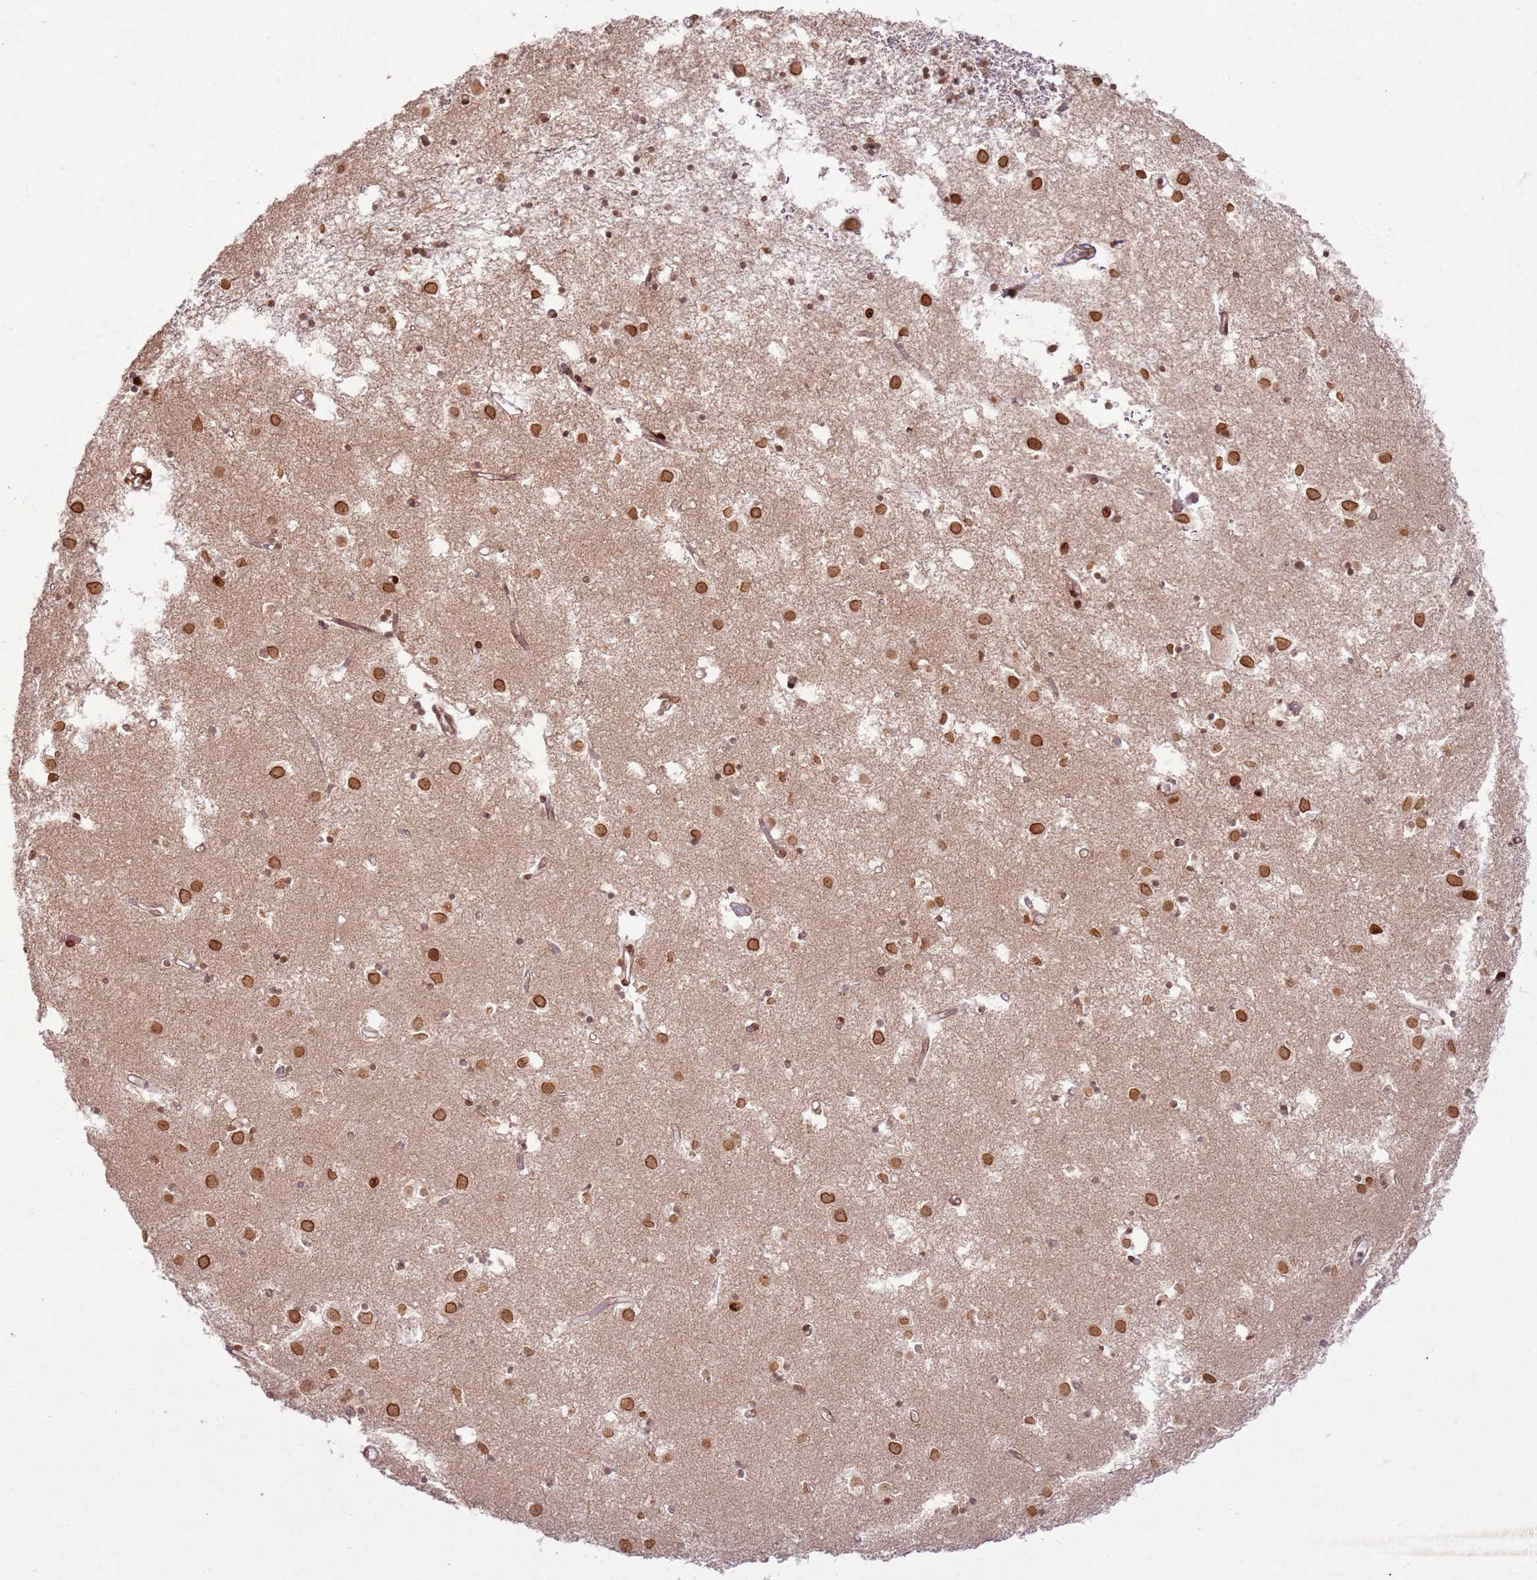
{"staining": {"intensity": "moderate", "quantity": ">75%", "location": "cytoplasmic/membranous,nuclear"}, "tissue": "caudate", "cell_type": "Glial cells", "image_type": "normal", "snomed": [{"axis": "morphology", "description": "Normal tissue, NOS"}, {"axis": "topography", "description": "Lateral ventricle wall"}], "caption": "Unremarkable caudate reveals moderate cytoplasmic/membranous,nuclear staining in approximately >75% of glial cells (DAB (3,3'-diaminobenzidine) = brown stain, brightfield microscopy at high magnification)..", "gene": "KLHL36", "patient": {"sex": "male", "age": 70}}